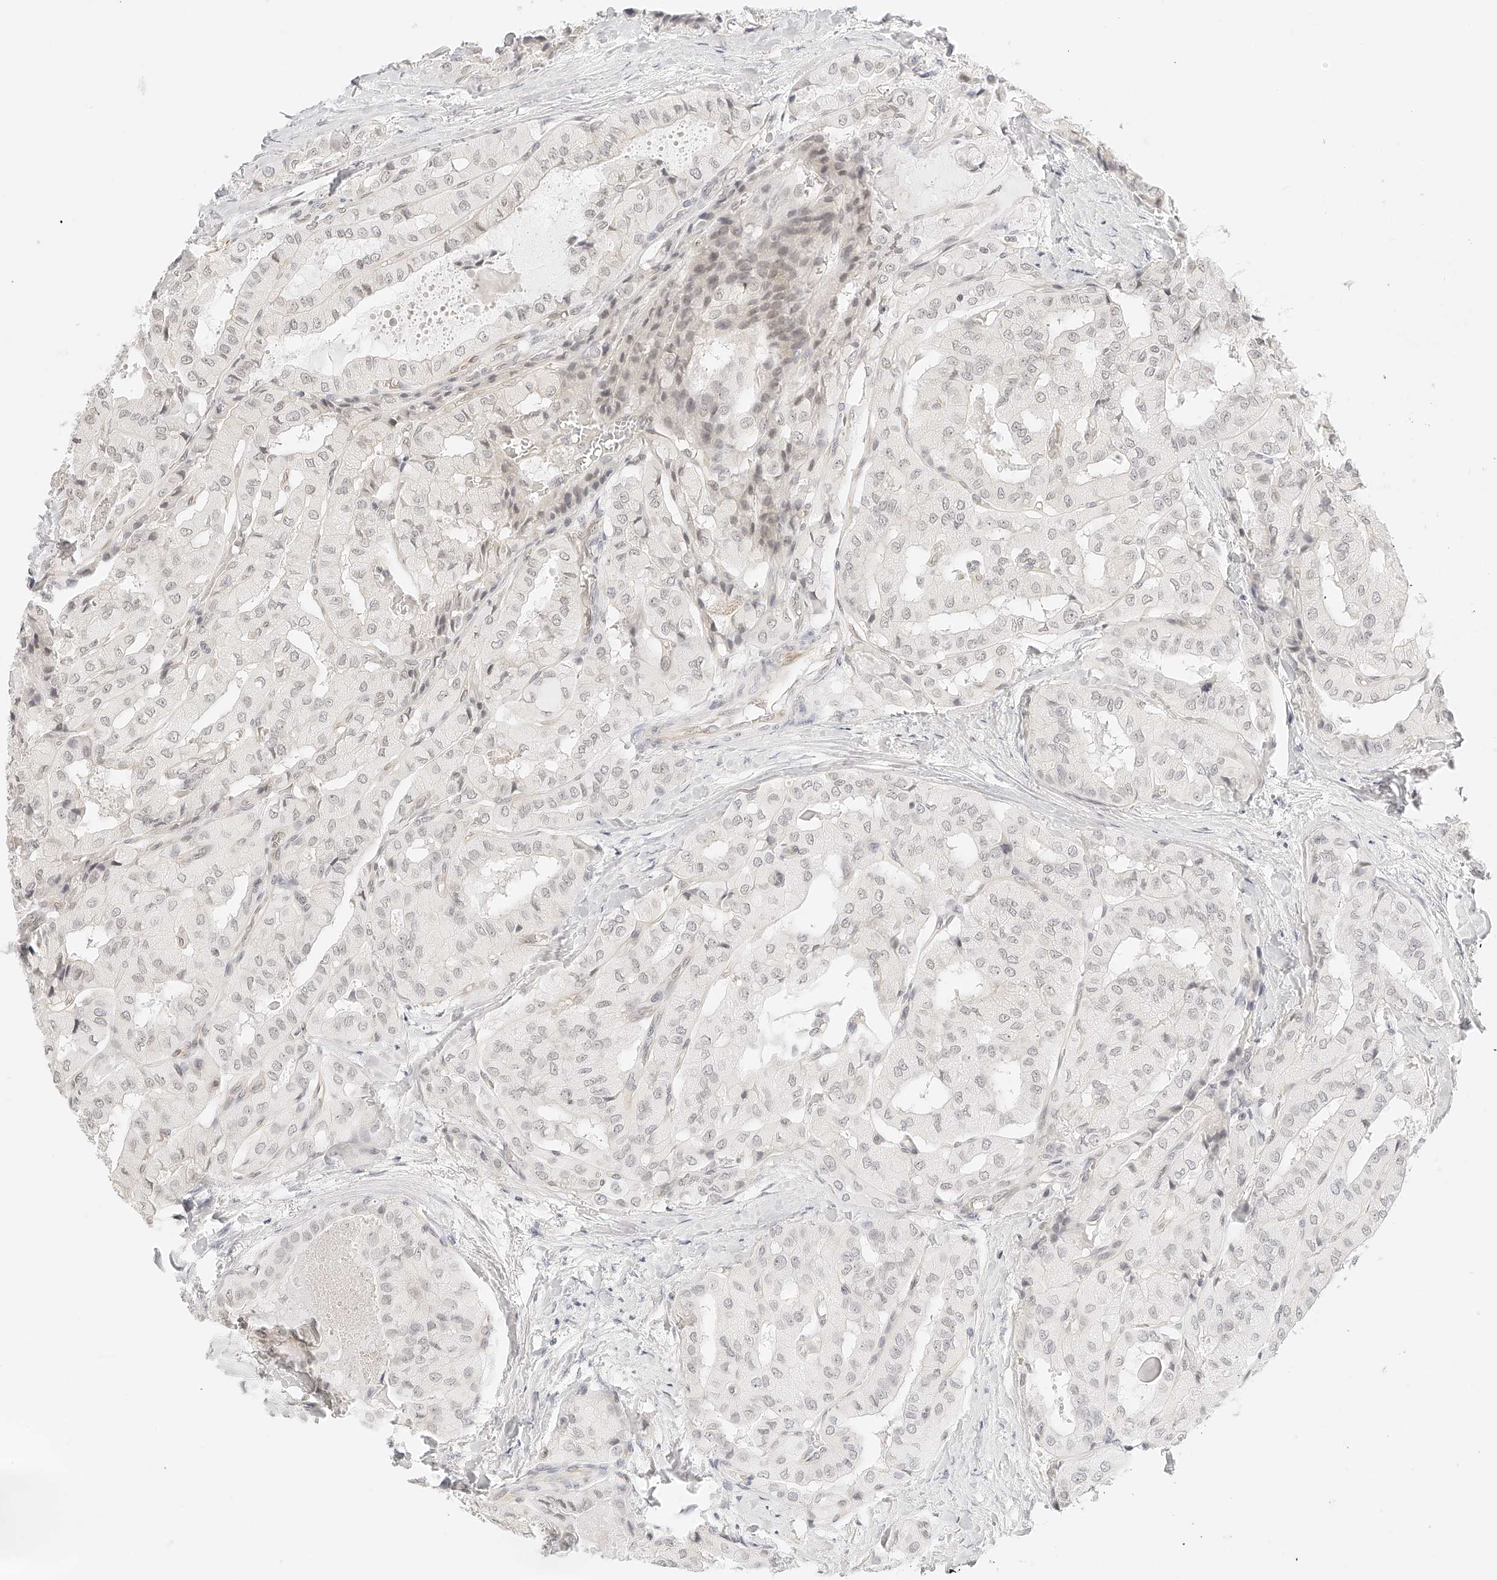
{"staining": {"intensity": "negative", "quantity": "none", "location": "none"}, "tissue": "thyroid cancer", "cell_type": "Tumor cells", "image_type": "cancer", "snomed": [{"axis": "morphology", "description": "Papillary adenocarcinoma, NOS"}, {"axis": "topography", "description": "Thyroid gland"}], "caption": "Thyroid cancer (papillary adenocarcinoma) stained for a protein using IHC reveals no expression tumor cells.", "gene": "ZFP69", "patient": {"sex": "female", "age": 59}}